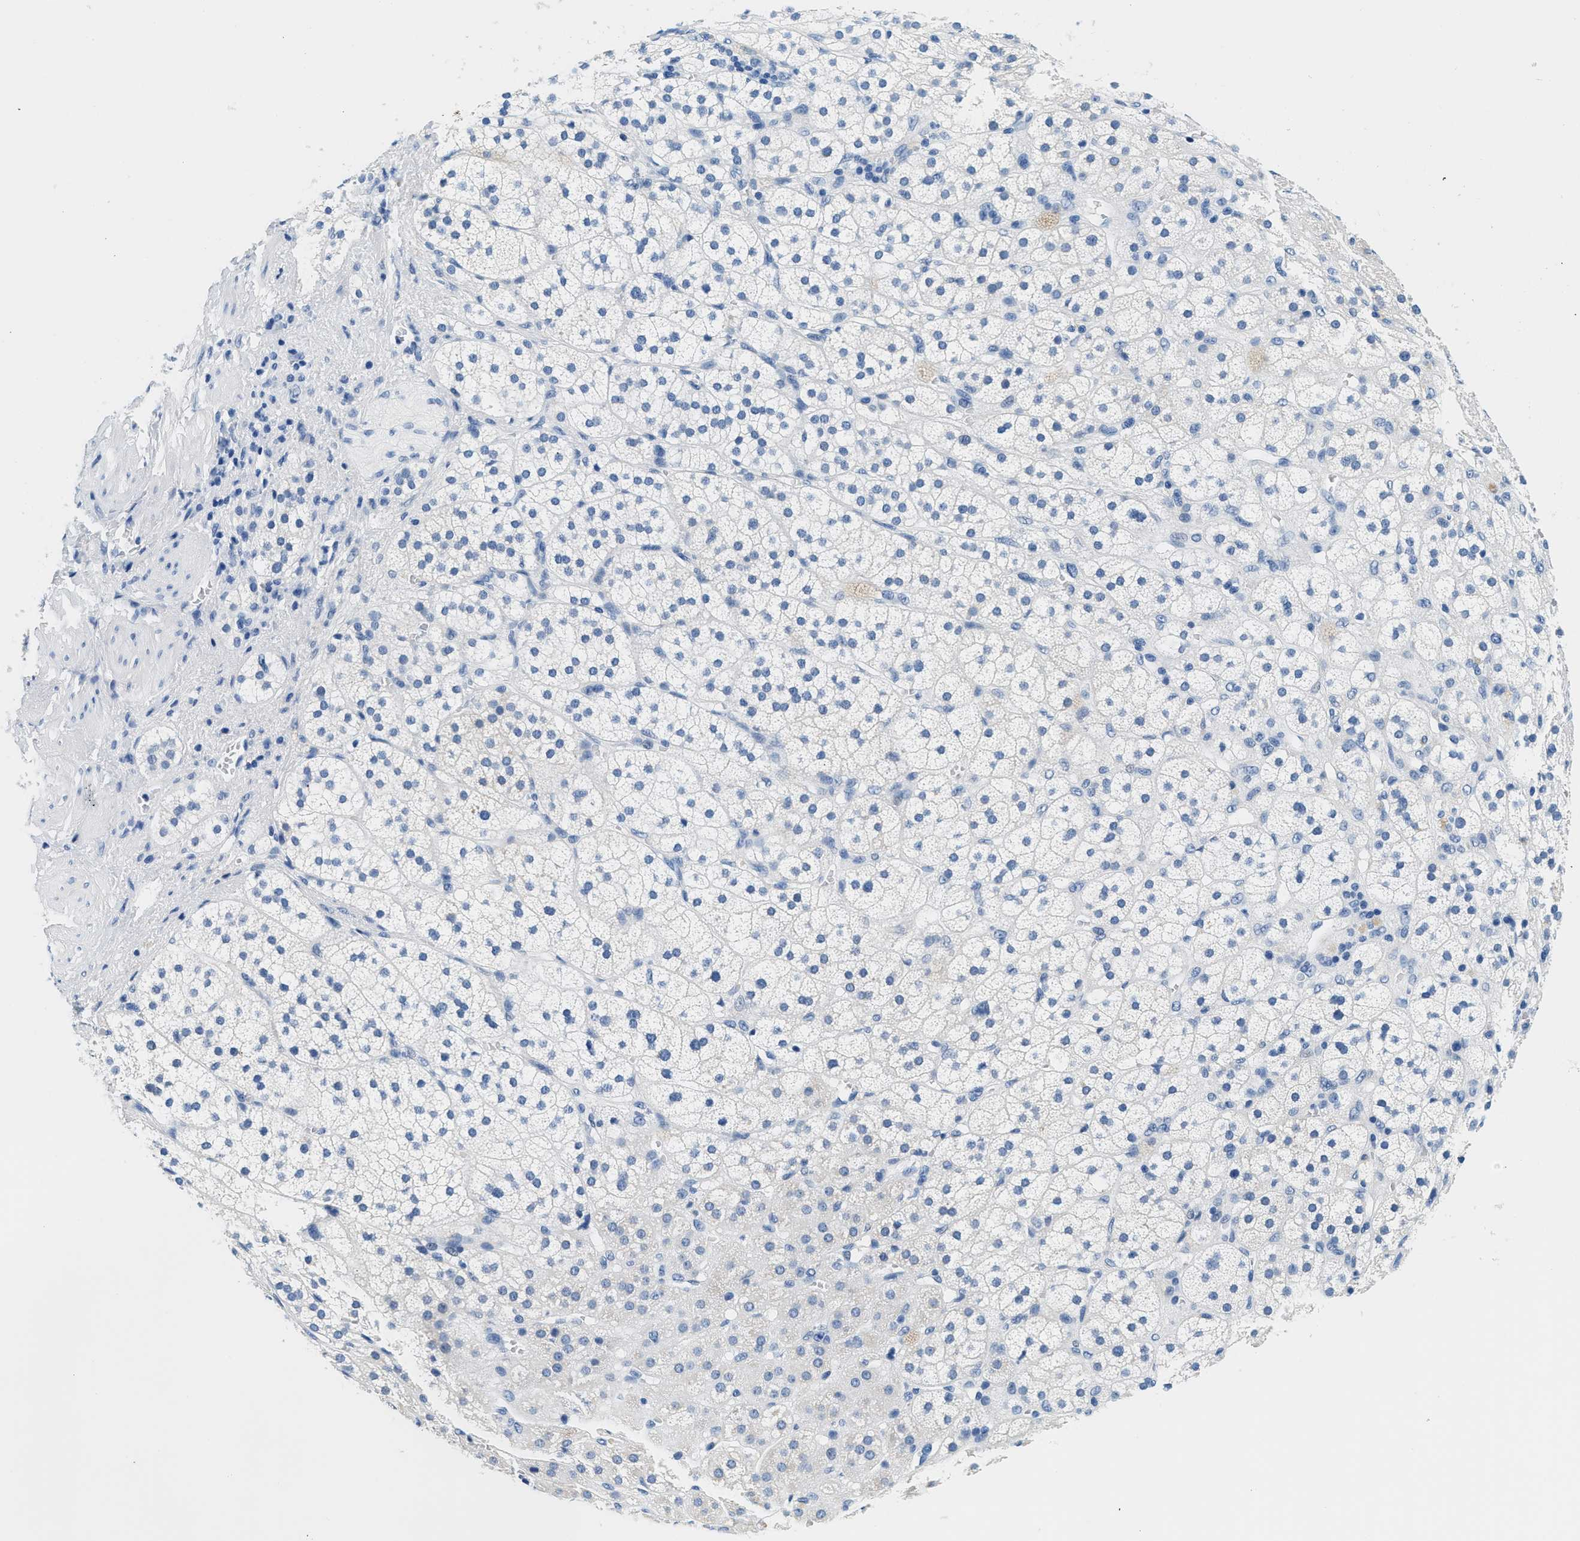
{"staining": {"intensity": "negative", "quantity": "none", "location": "none"}, "tissue": "adrenal gland", "cell_type": "Glandular cells", "image_type": "normal", "snomed": [{"axis": "morphology", "description": "Normal tissue, NOS"}, {"axis": "topography", "description": "Adrenal gland"}], "caption": "Glandular cells show no significant staining in benign adrenal gland. Brightfield microscopy of immunohistochemistry (IHC) stained with DAB (brown) and hematoxylin (blue), captured at high magnification.", "gene": "GSTM3", "patient": {"sex": "male", "age": 56}}